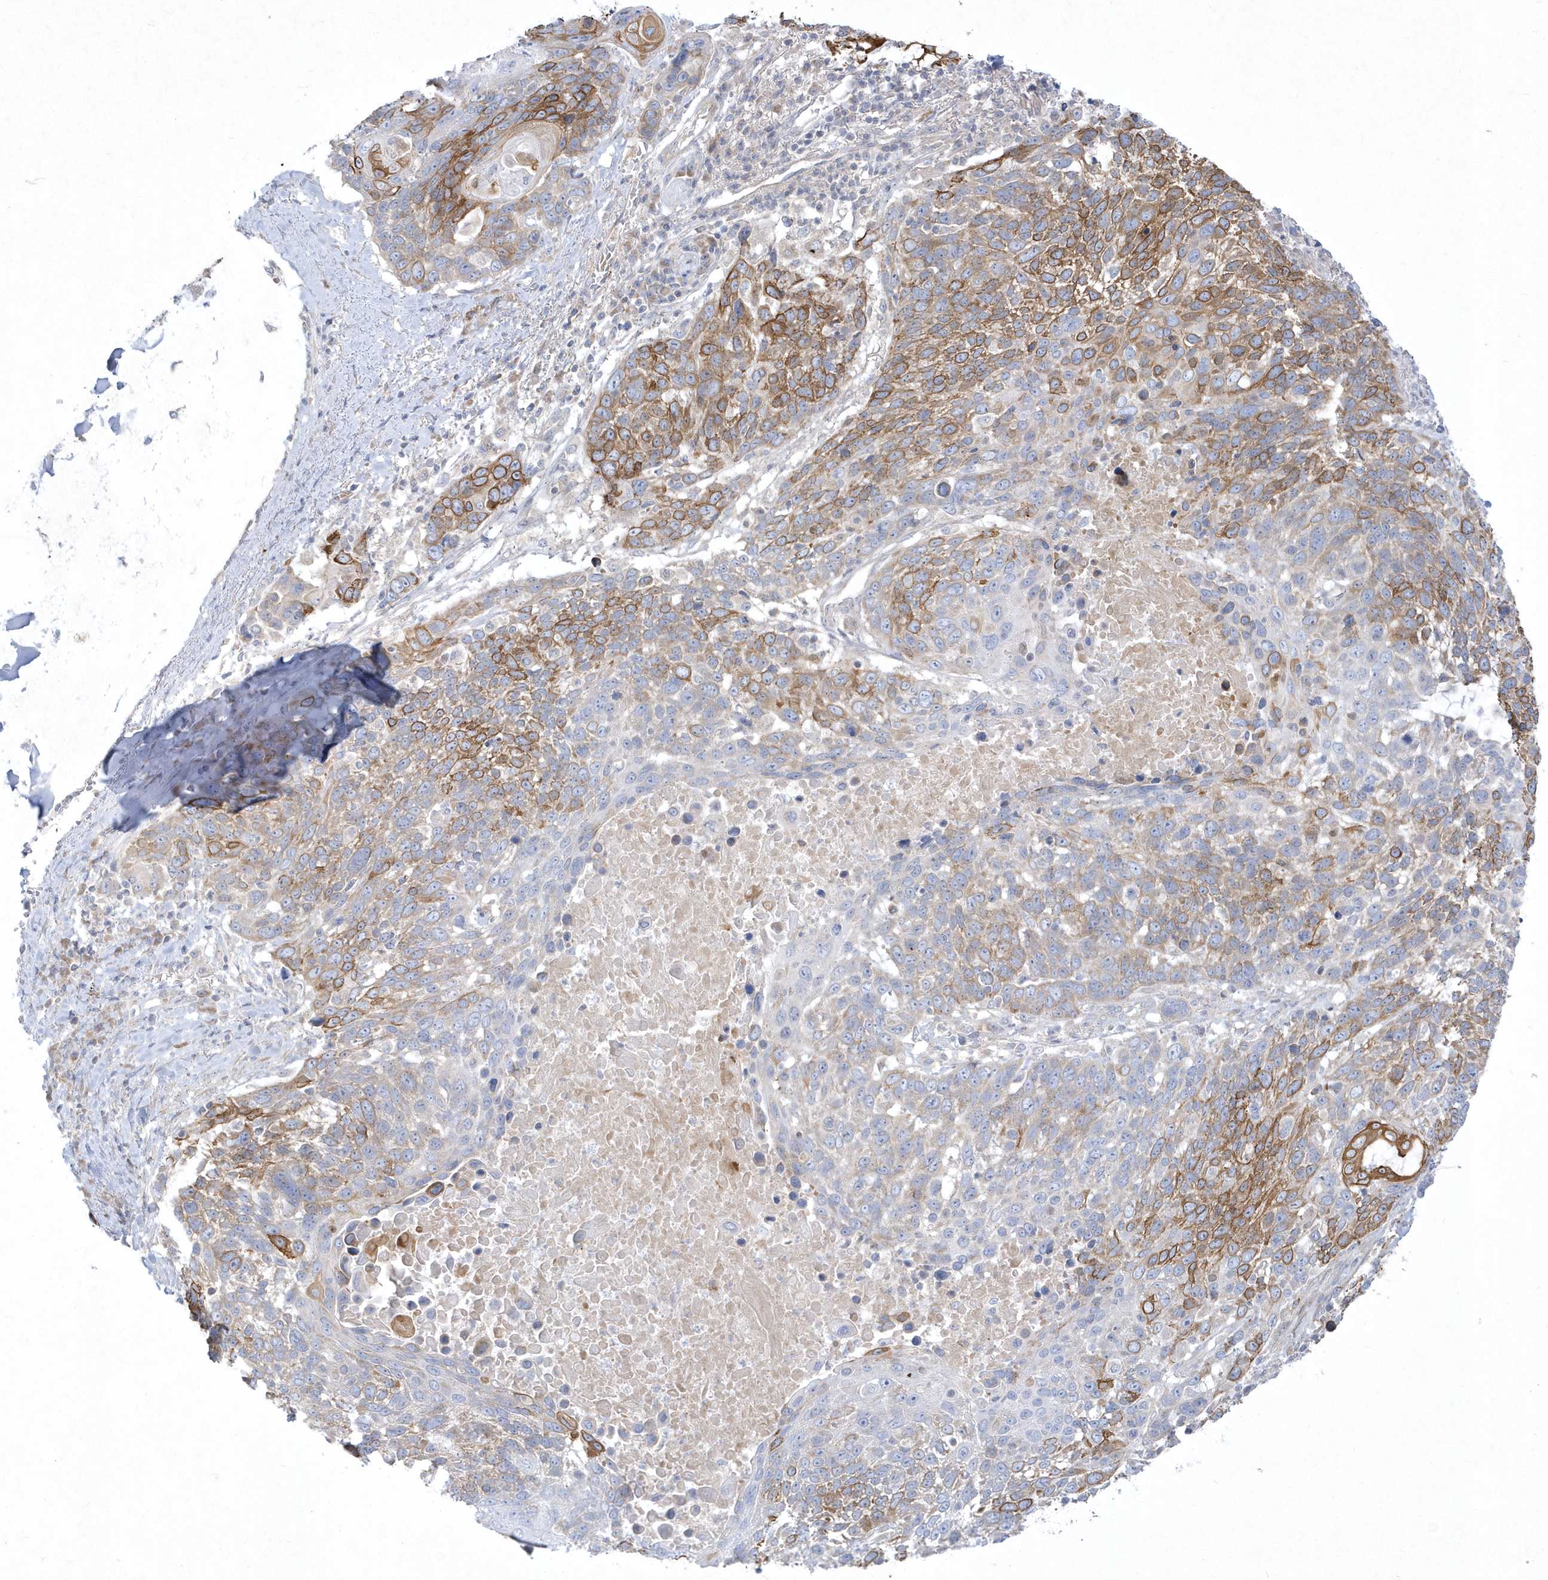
{"staining": {"intensity": "moderate", "quantity": "25%-75%", "location": "cytoplasmic/membranous"}, "tissue": "lung cancer", "cell_type": "Tumor cells", "image_type": "cancer", "snomed": [{"axis": "morphology", "description": "Squamous cell carcinoma, NOS"}, {"axis": "topography", "description": "Lung"}], "caption": "A brown stain shows moderate cytoplasmic/membranous expression of a protein in human lung cancer (squamous cell carcinoma) tumor cells.", "gene": "LARS1", "patient": {"sex": "male", "age": 66}}